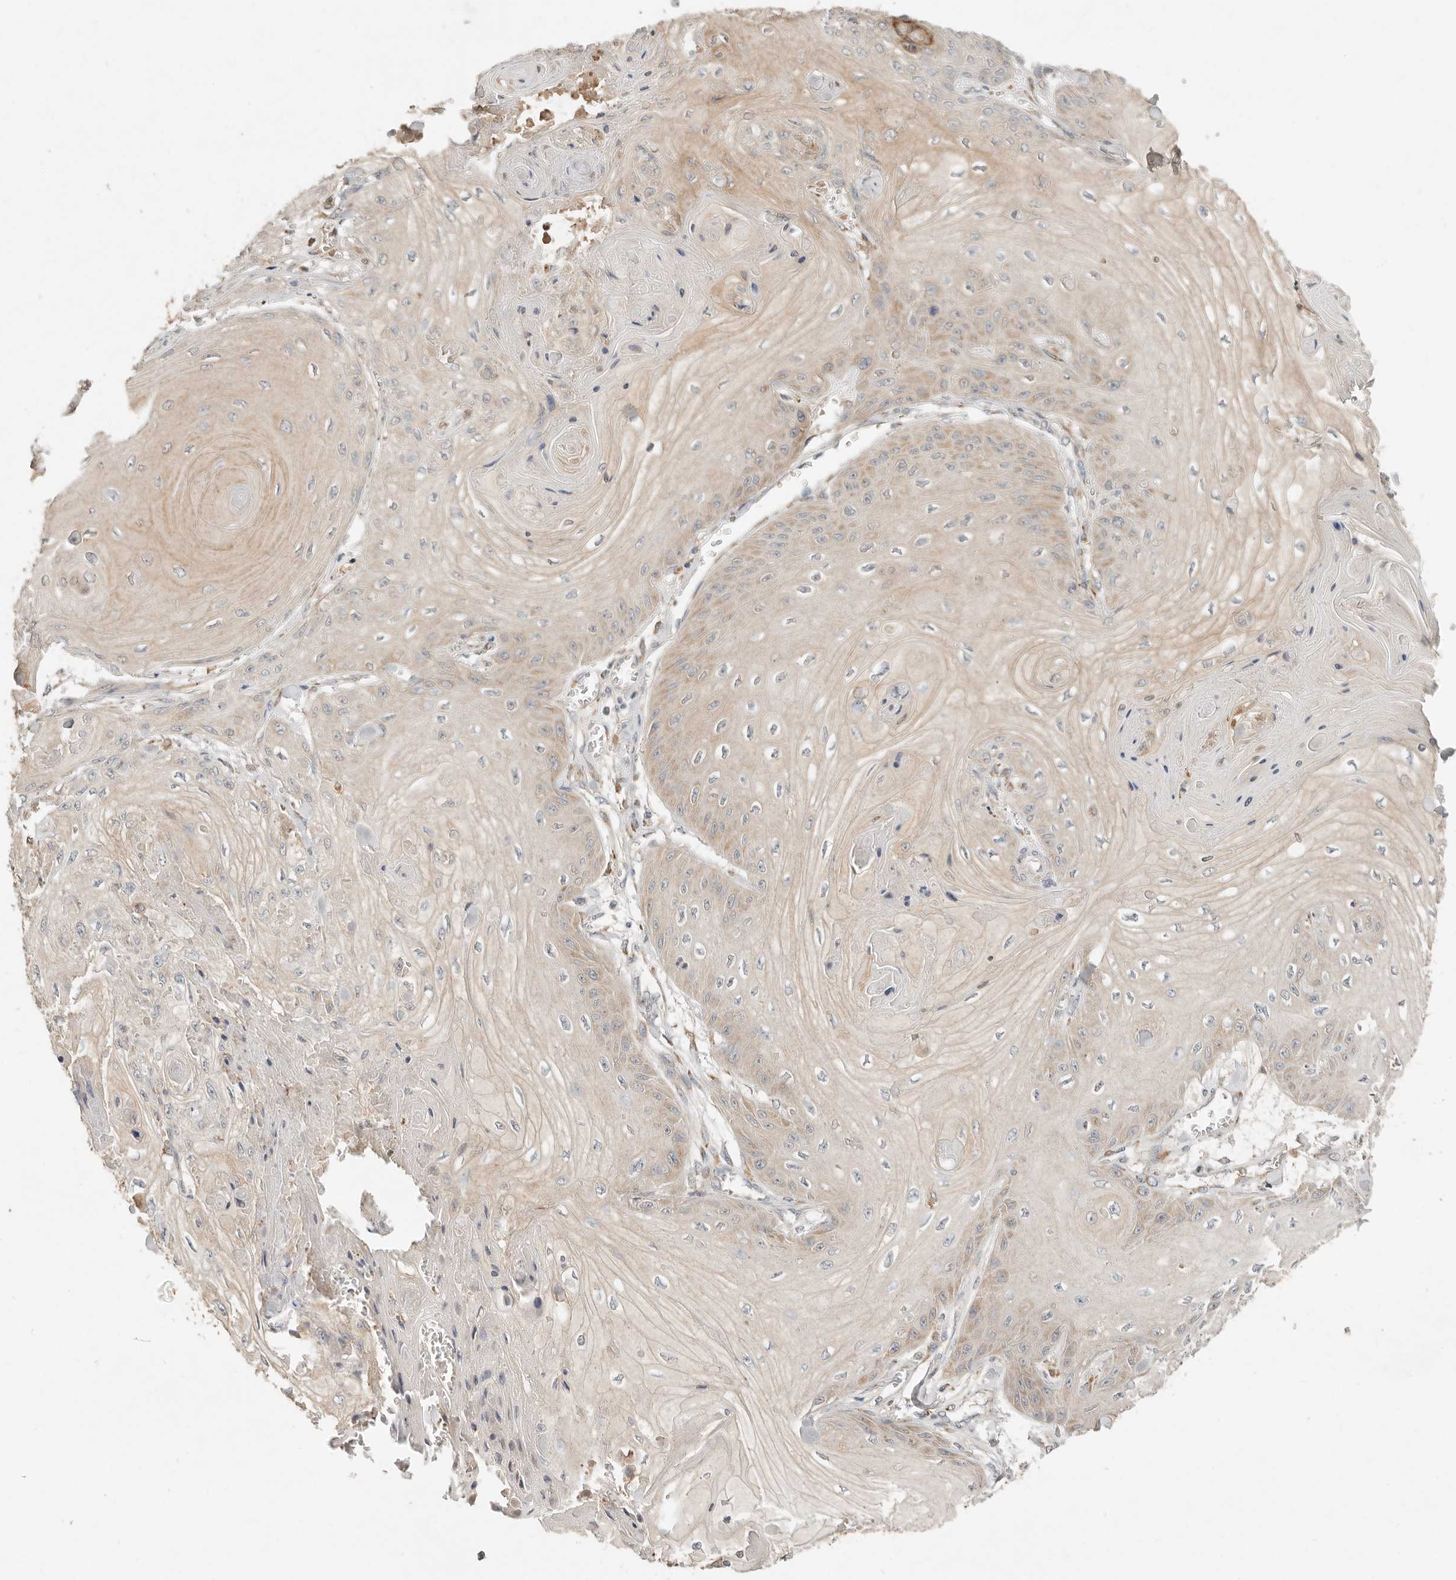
{"staining": {"intensity": "weak", "quantity": "25%-75%", "location": "cytoplasmic/membranous"}, "tissue": "skin cancer", "cell_type": "Tumor cells", "image_type": "cancer", "snomed": [{"axis": "morphology", "description": "Squamous cell carcinoma, NOS"}, {"axis": "topography", "description": "Skin"}], "caption": "Squamous cell carcinoma (skin) tissue shows weak cytoplasmic/membranous positivity in approximately 25%-75% of tumor cells", "gene": "ARHGEF10L", "patient": {"sex": "male", "age": 74}}